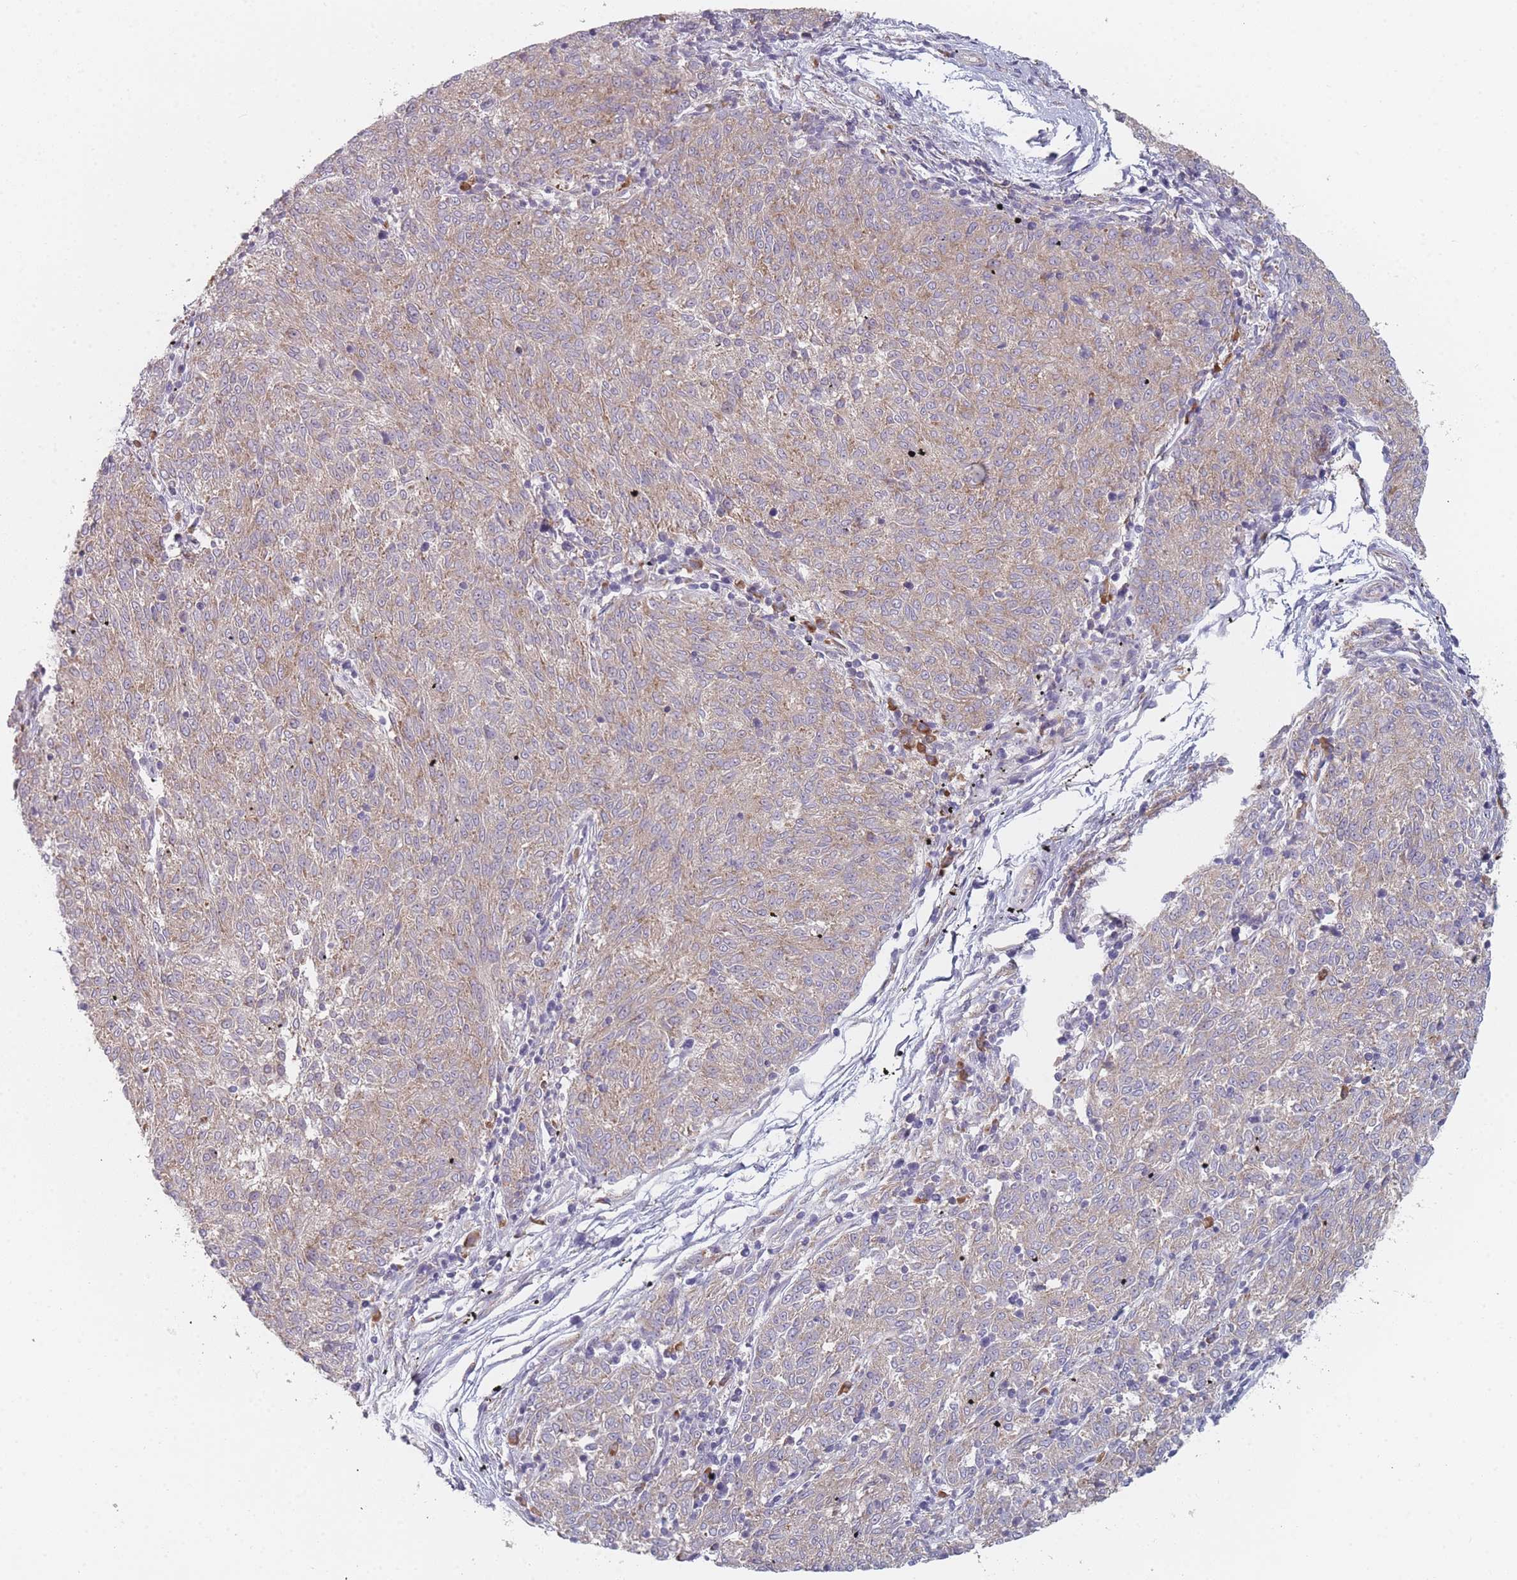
{"staining": {"intensity": "weak", "quantity": "<25%", "location": "cytoplasmic/membranous"}, "tissue": "melanoma", "cell_type": "Tumor cells", "image_type": "cancer", "snomed": [{"axis": "morphology", "description": "Malignant melanoma, NOS"}, {"axis": "topography", "description": "Skin"}], "caption": "High magnification brightfield microscopy of melanoma stained with DAB (3,3'-diaminobenzidine) (brown) and counterstained with hematoxylin (blue): tumor cells show no significant staining.", "gene": "CACNG5", "patient": {"sex": "female", "age": 72}}